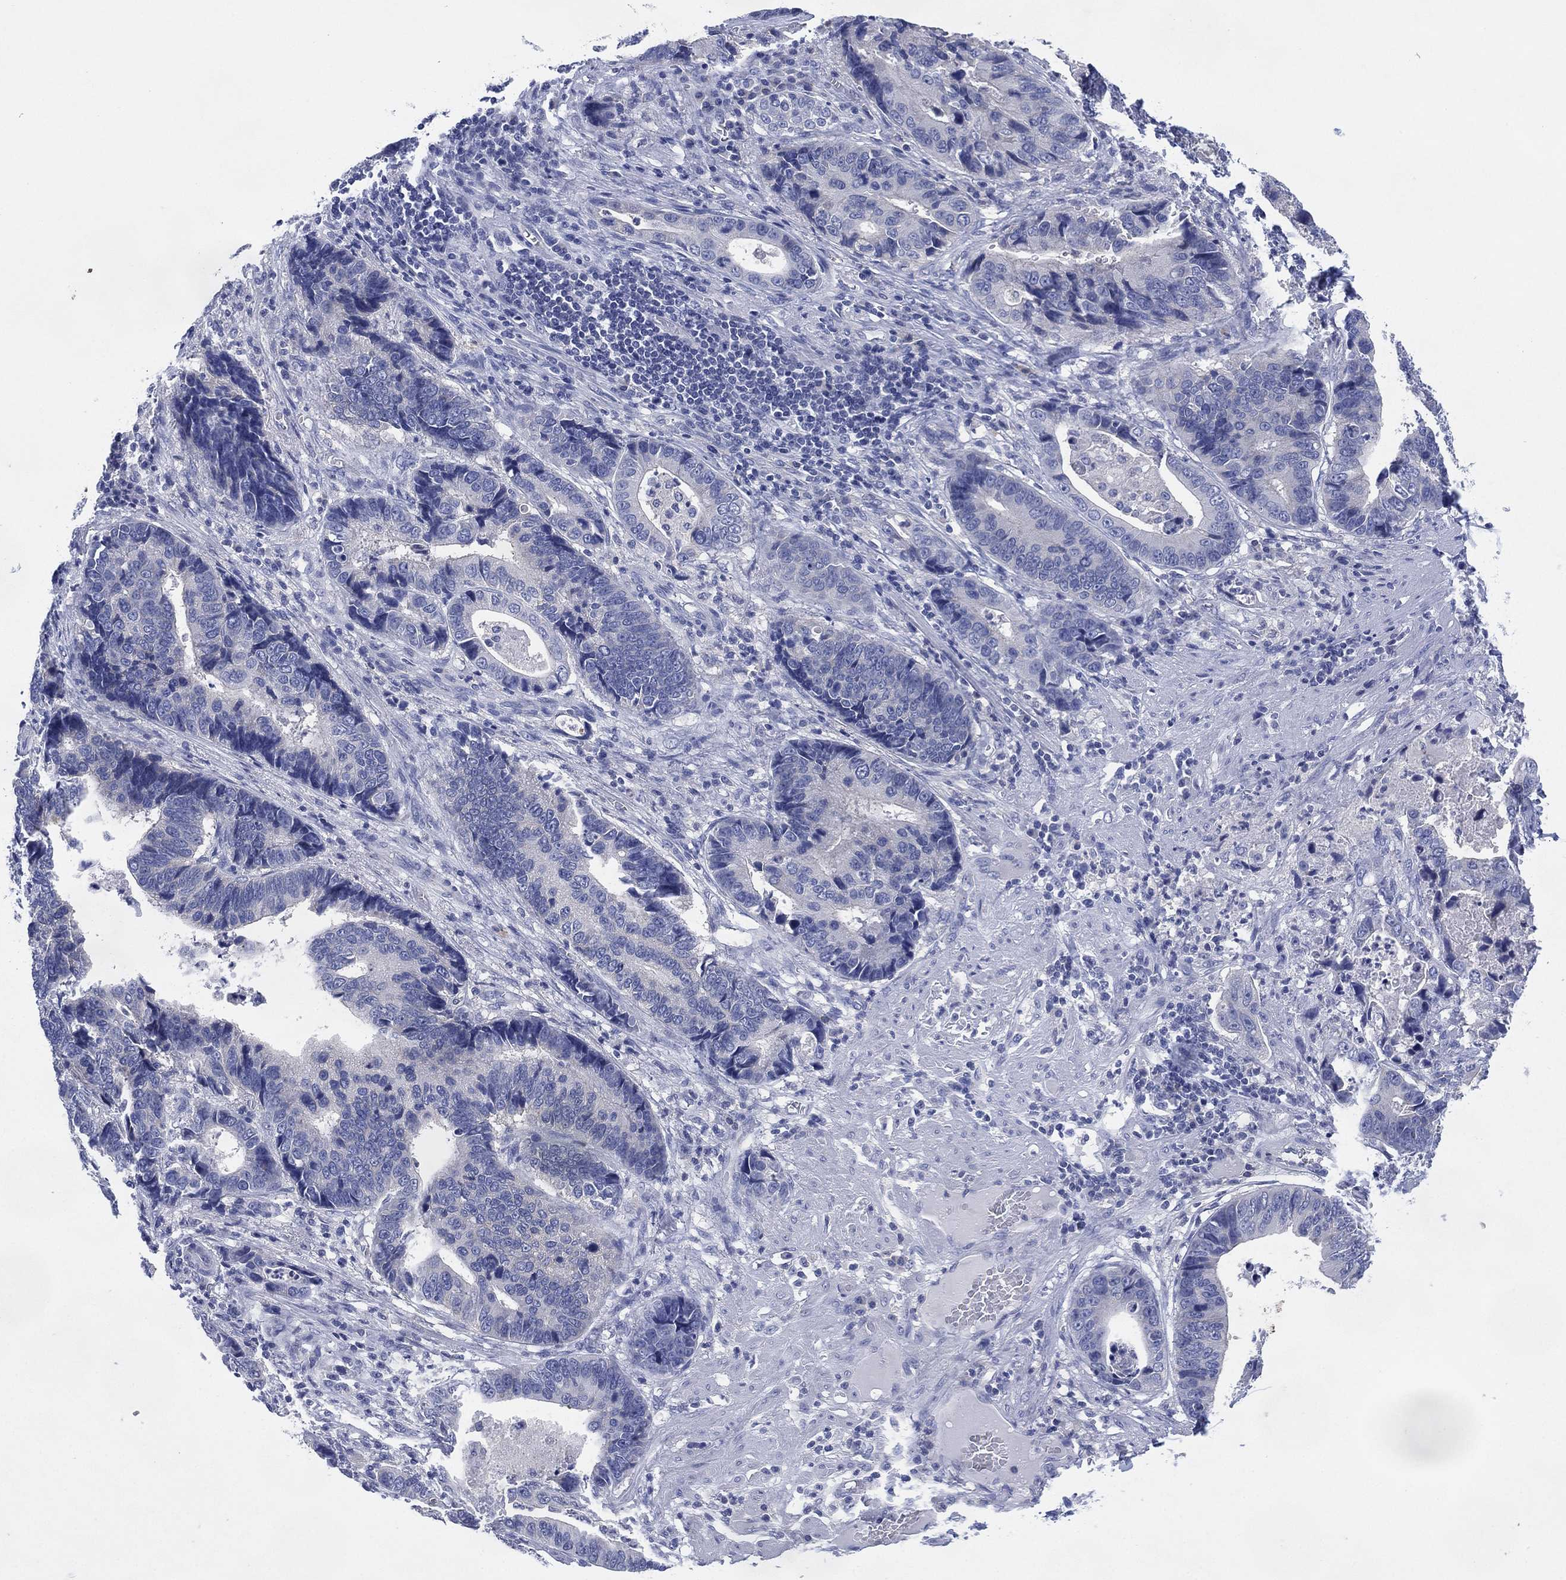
{"staining": {"intensity": "negative", "quantity": "none", "location": "none"}, "tissue": "stomach cancer", "cell_type": "Tumor cells", "image_type": "cancer", "snomed": [{"axis": "morphology", "description": "Adenocarcinoma, NOS"}, {"axis": "topography", "description": "Stomach"}], "caption": "This is a image of IHC staining of stomach cancer, which shows no positivity in tumor cells.", "gene": "CHRNA3", "patient": {"sex": "male", "age": 84}}